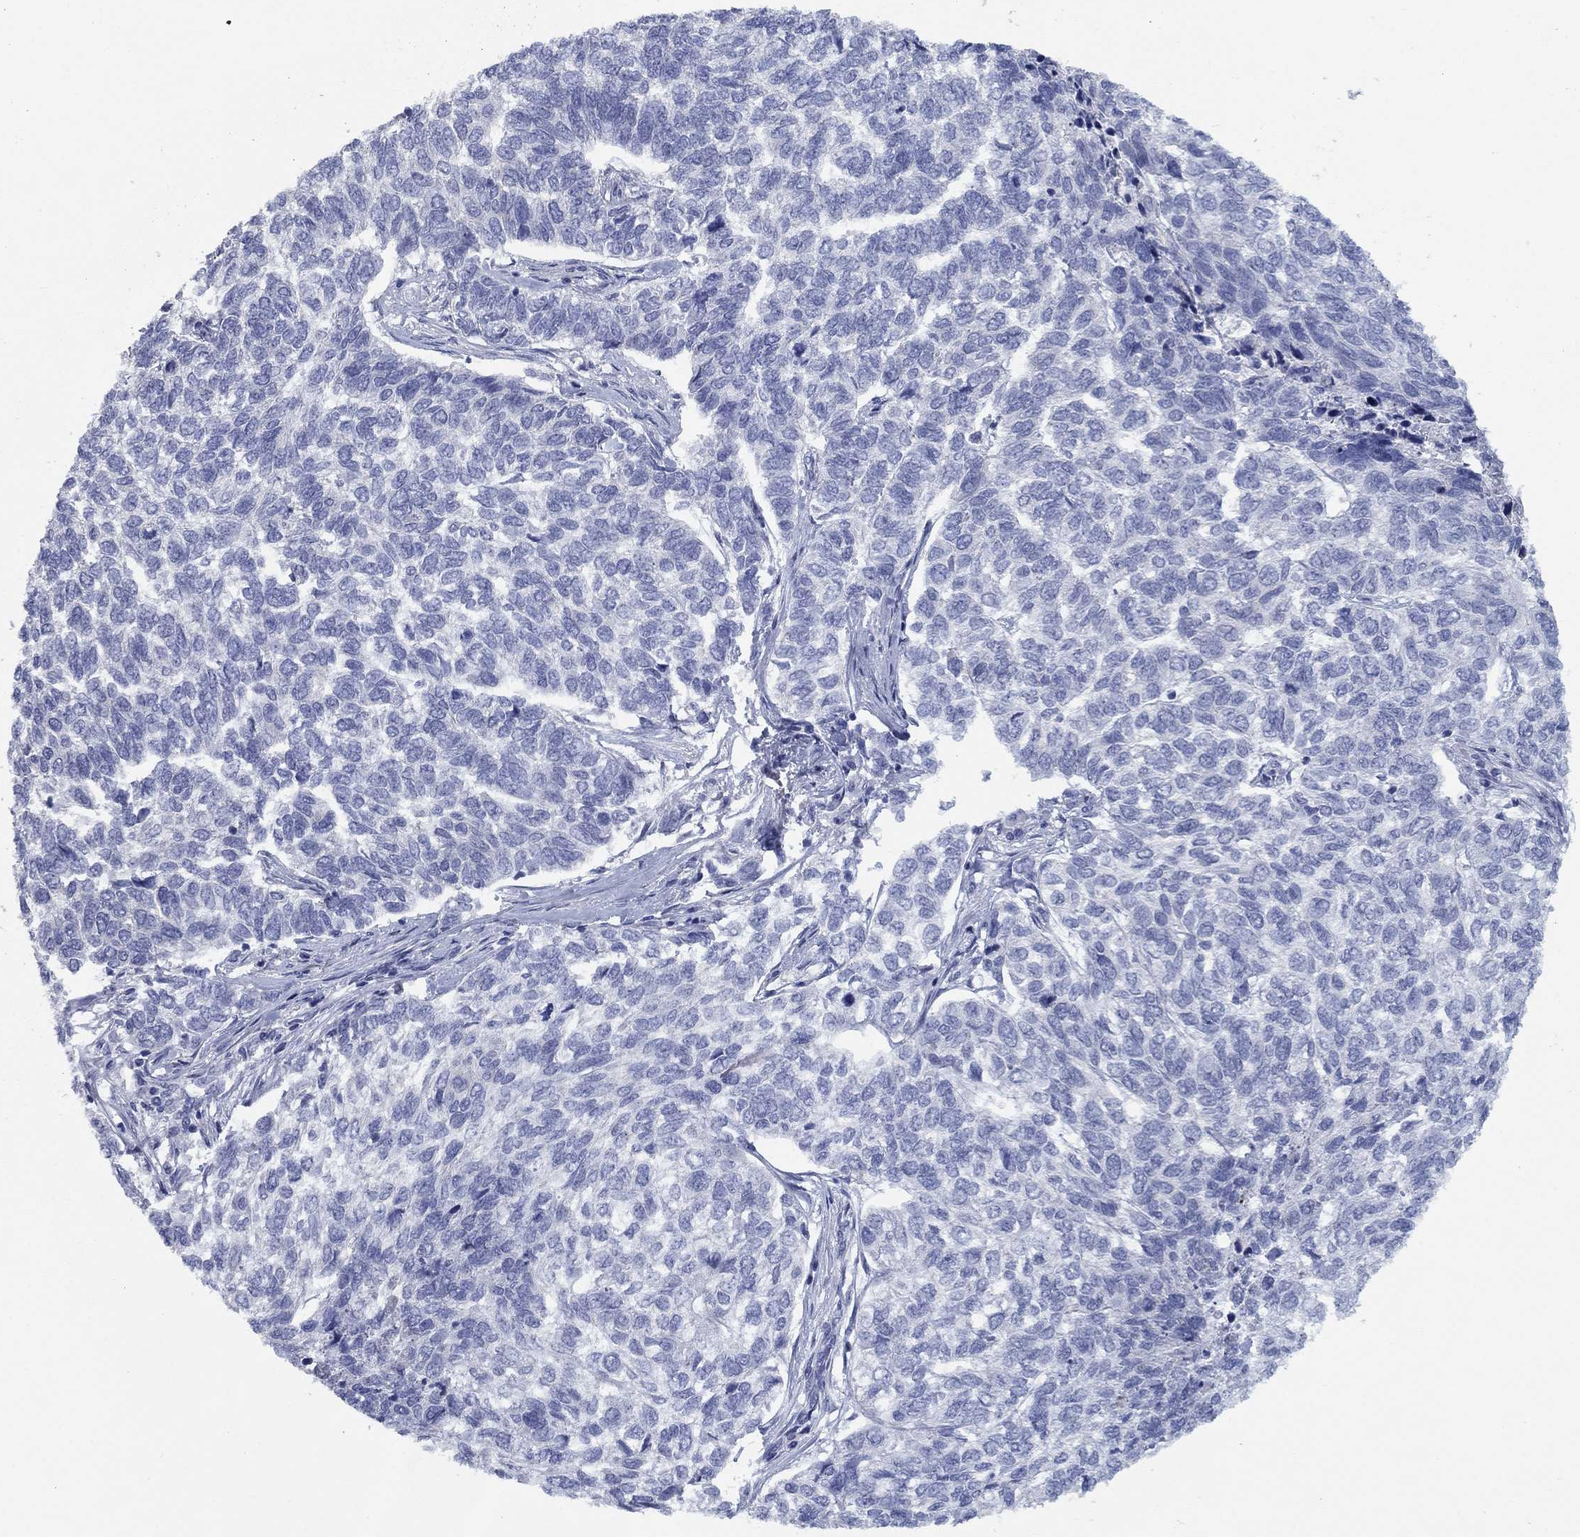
{"staining": {"intensity": "negative", "quantity": "none", "location": "none"}, "tissue": "skin cancer", "cell_type": "Tumor cells", "image_type": "cancer", "snomed": [{"axis": "morphology", "description": "Basal cell carcinoma"}, {"axis": "topography", "description": "Skin"}], "caption": "The IHC image has no significant expression in tumor cells of skin basal cell carcinoma tissue.", "gene": "APOC3", "patient": {"sex": "female", "age": 65}}